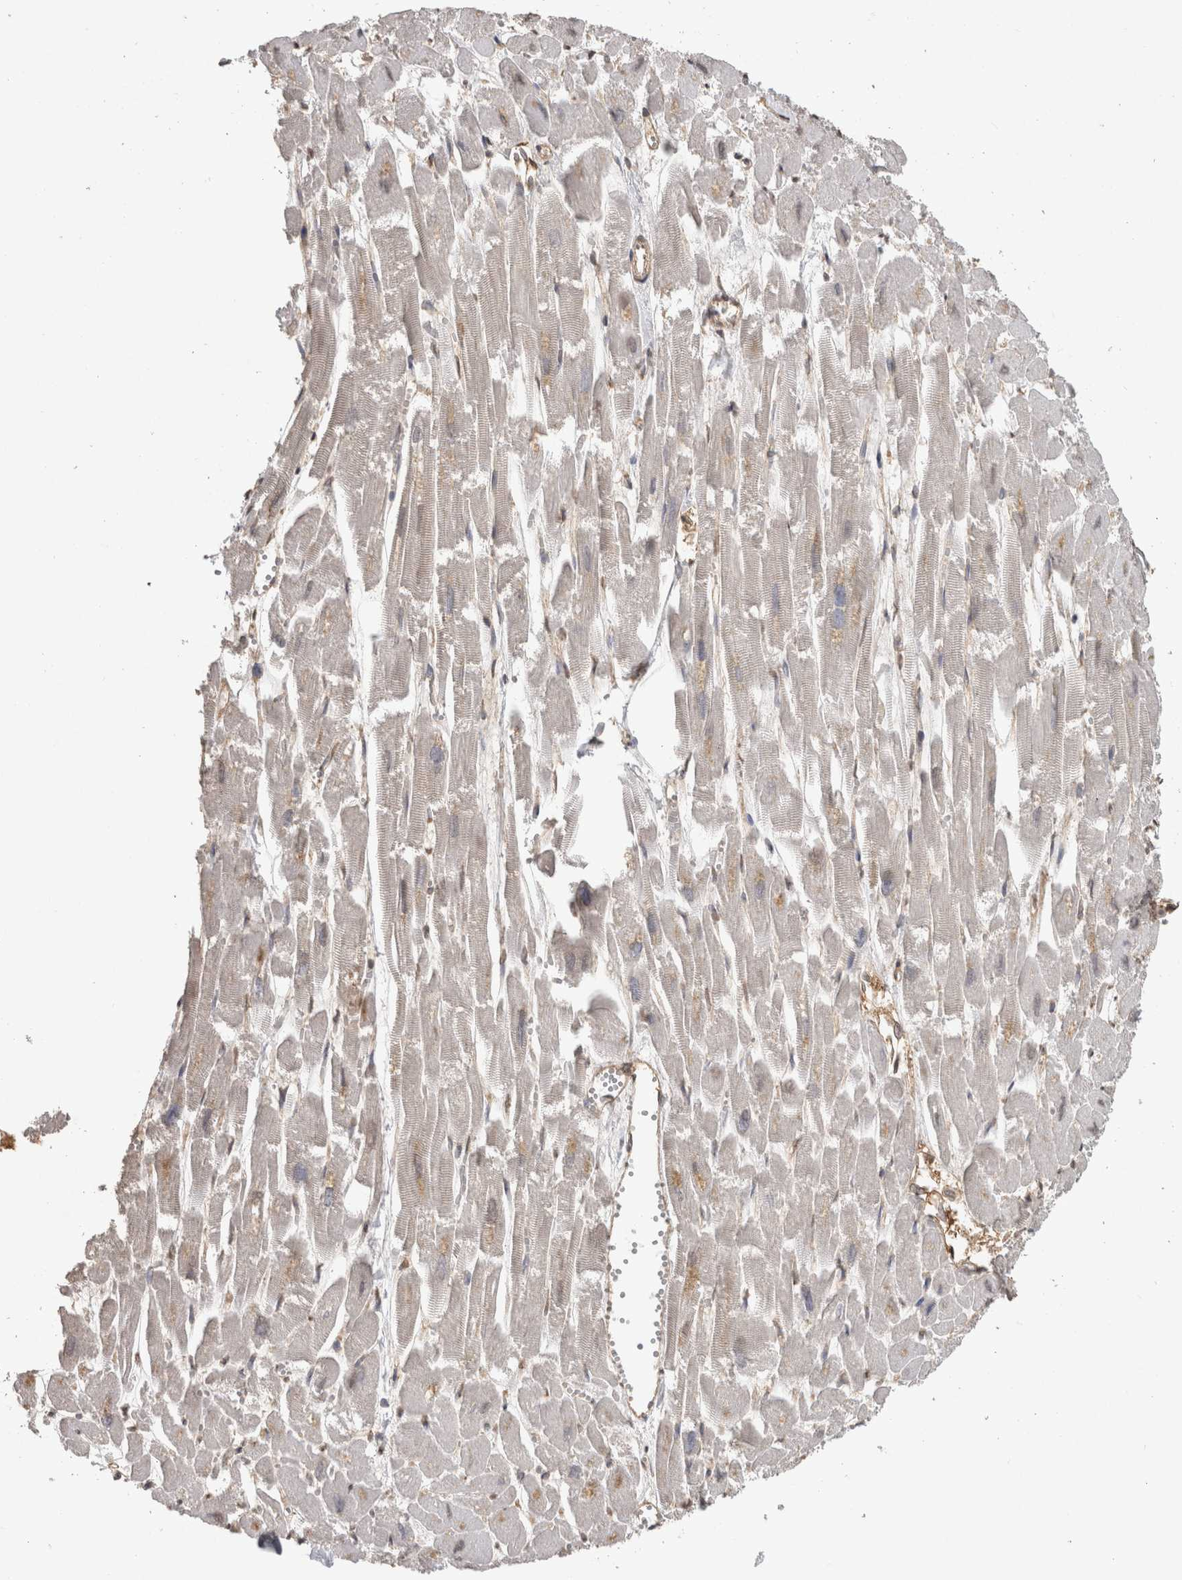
{"staining": {"intensity": "moderate", "quantity": "<25%", "location": "cytoplasmic/membranous"}, "tissue": "heart muscle", "cell_type": "Cardiomyocytes", "image_type": "normal", "snomed": [{"axis": "morphology", "description": "Normal tissue, NOS"}, {"axis": "topography", "description": "Heart"}], "caption": "This is a histology image of immunohistochemistry staining of benign heart muscle, which shows moderate positivity in the cytoplasmic/membranous of cardiomyocytes.", "gene": "RECK", "patient": {"sex": "male", "age": 54}}